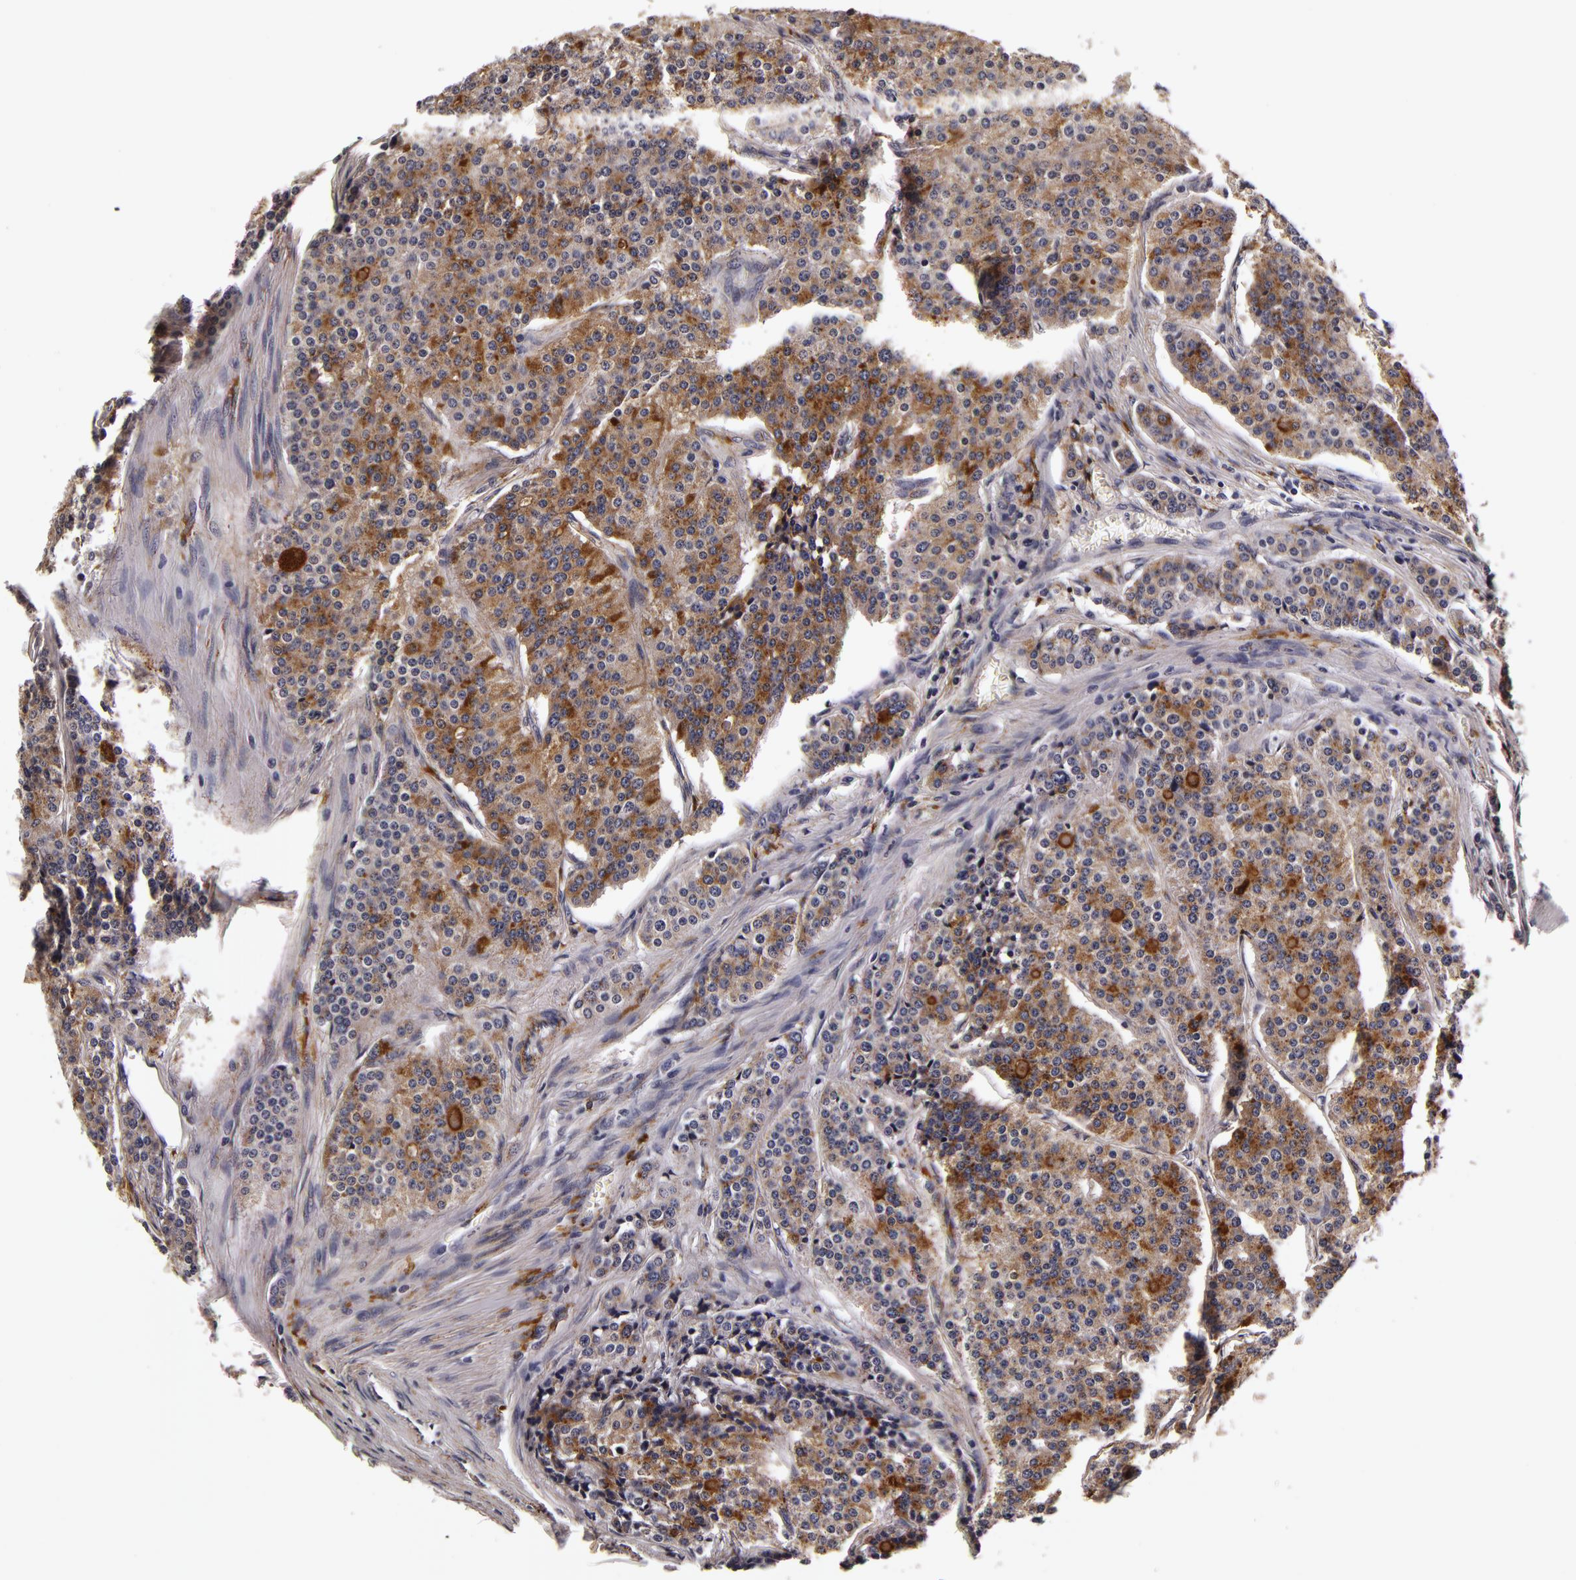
{"staining": {"intensity": "moderate", "quantity": ">75%", "location": "cytoplasmic/membranous"}, "tissue": "carcinoid", "cell_type": "Tumor cells", "image_type": "cancer", "snomed": [{"axis": "morphology", "description": "Carcinoid, malignant, NOS"}, {"axis": "topography", "description": "Small intestine"}], "caption": "Tumor cells exhibit moderate cytoplasmic/membranous positivity in approximately >75% of cells in carcinoid. (IHC, brightfield microscopy, high magnification).", "gene": "LGALS3BP", "patient": {"sex": "male", "age": 63}}